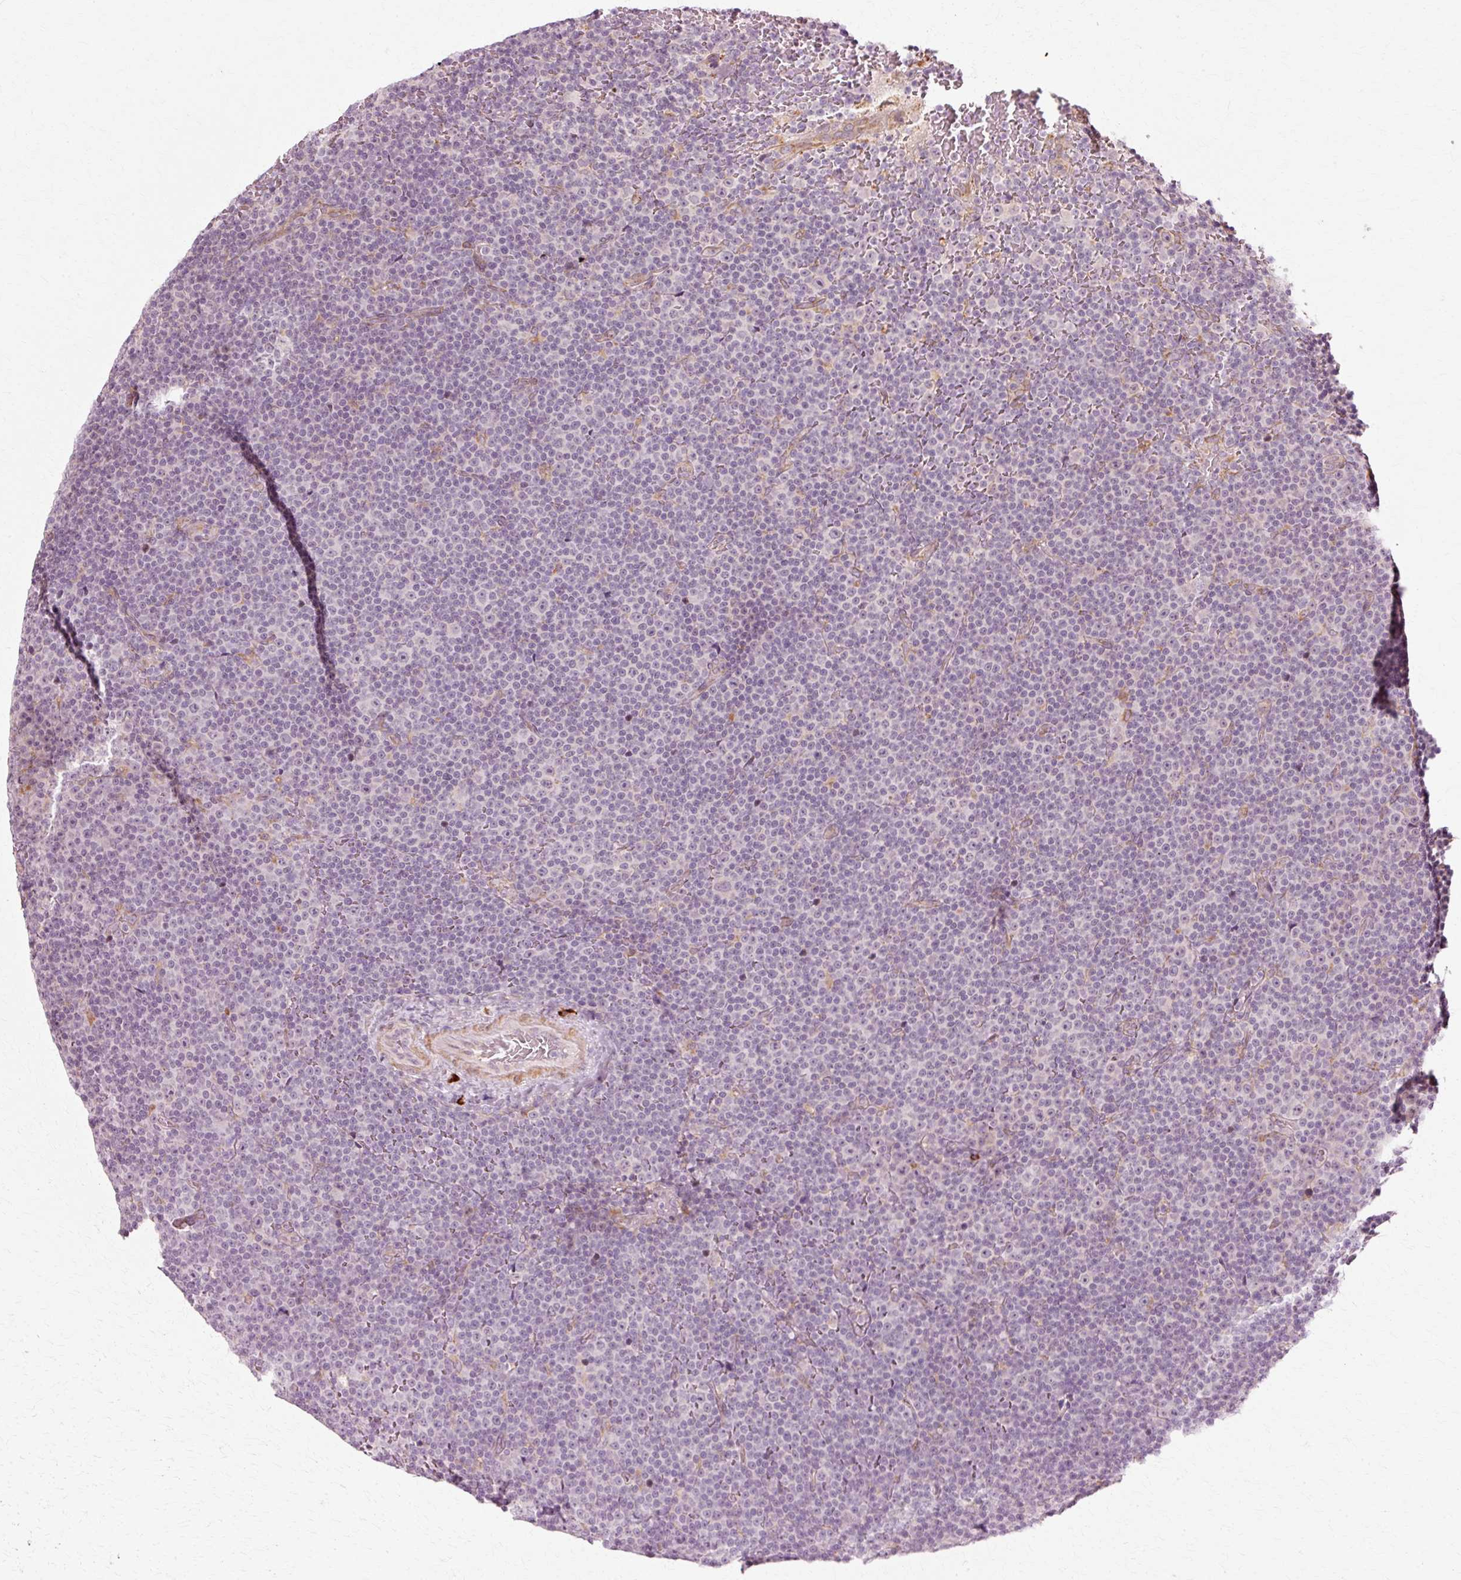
{"staining": {"intensity": "negative", "quantity": "none", "location": "none"}, "tissue": "lymphoma", "cell_type": "Tumor cells", "image_type": "cancer", "snomed": [{"axis": "morphology", "description": "Malignant lymphoma, non-Hodgkin's type, Low grade"}, {"axis": "topography", "description": "Lymph node"}], "caption": "The photomicrograph displays no staining of tumor cells in malignant lymphoma, non-Hodgkin's type (low-grade).", "gene": "RGPD5", "patient": {"sex": "female", "age": 67}}